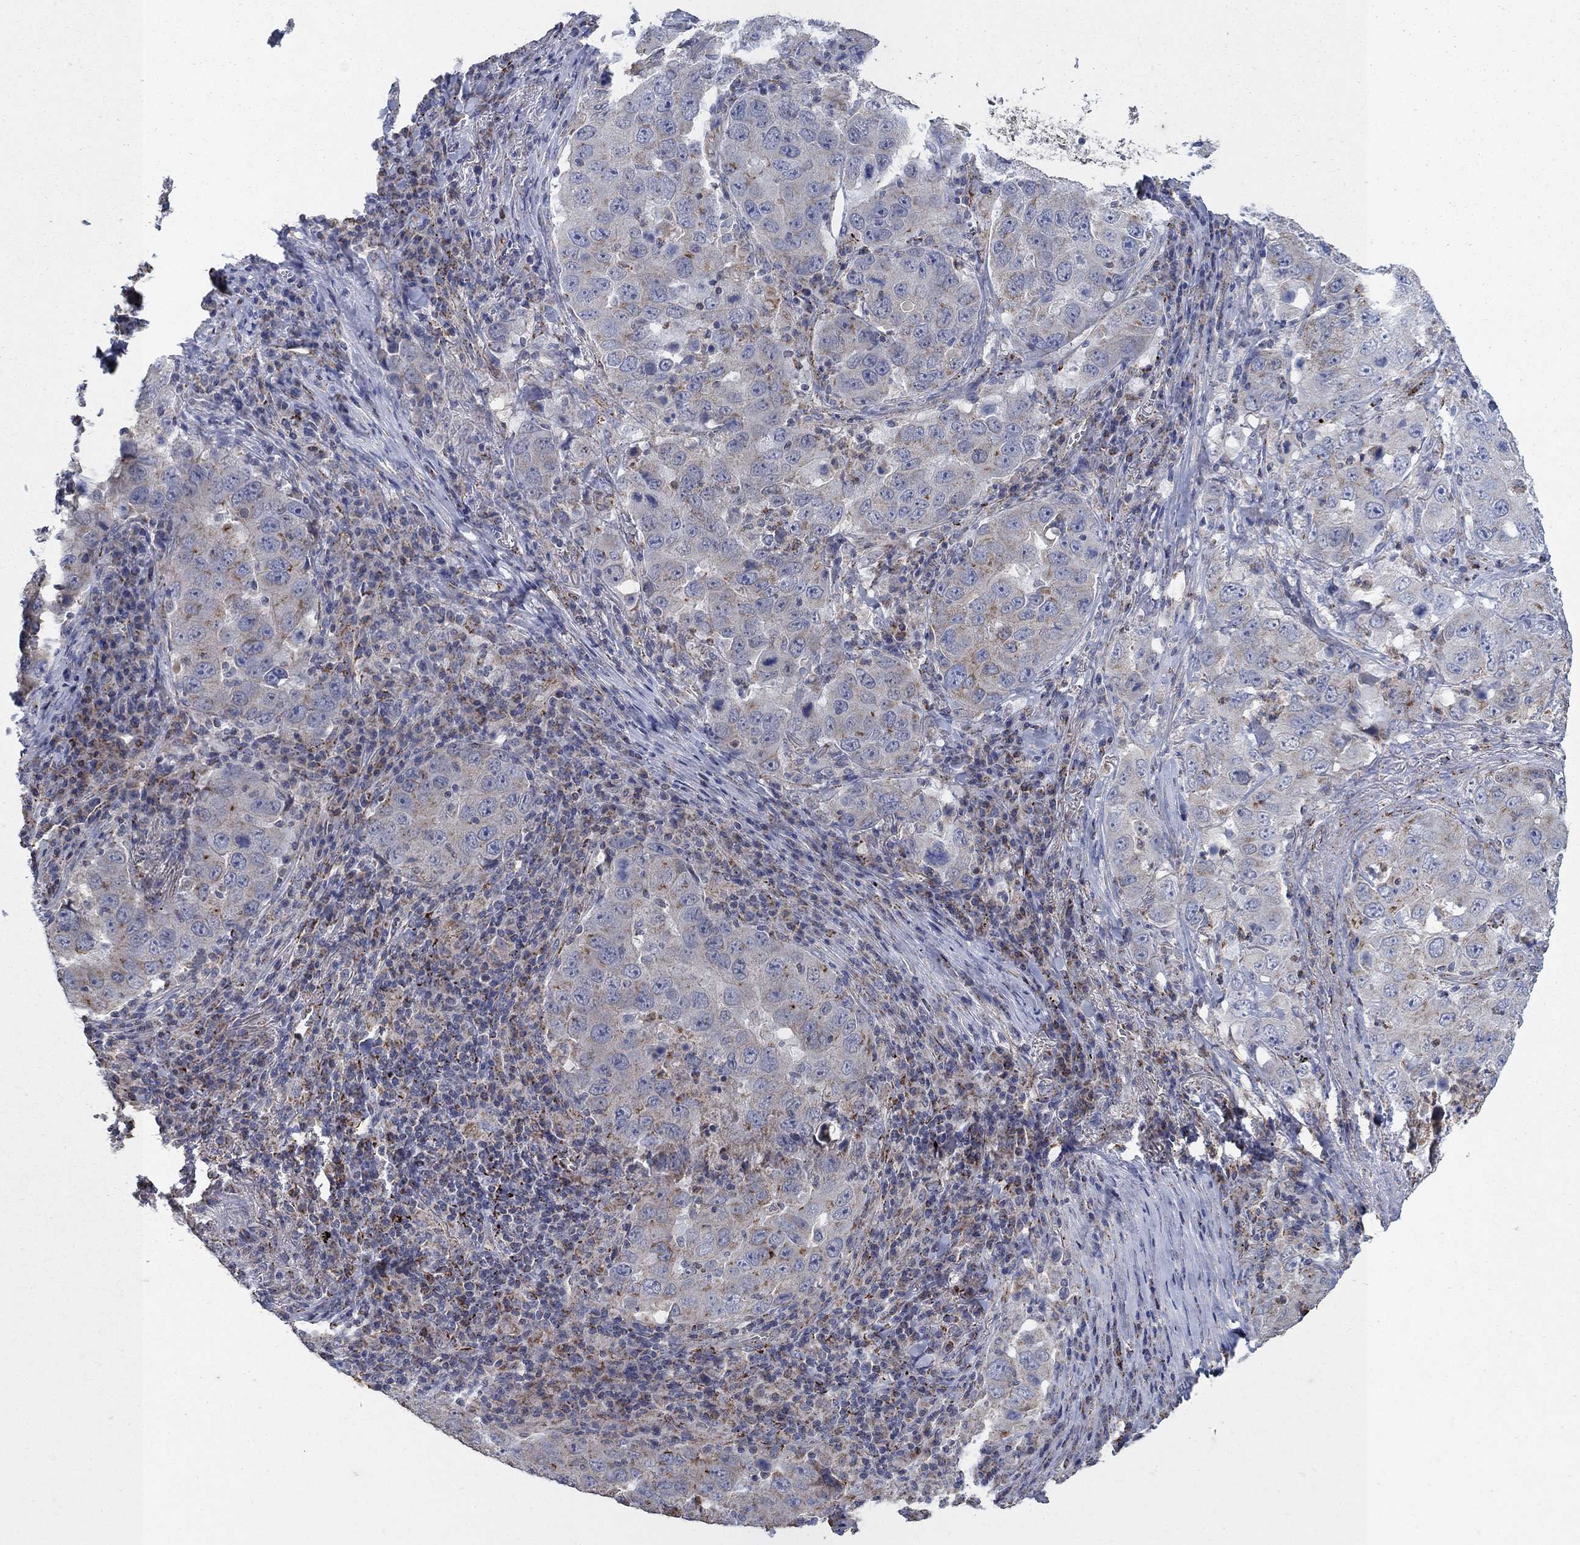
{"staining": {"intensity": "weak", "quantity": "25%-75%", "location": "cytoplasmic/membranous"}, "tissue": "lung cancer", "cell_type": "Tumor cells", "image_type": "cancer", "snomed": [{"axis": "morphology", "description": "Adenocarcinoma, NOS"}, {"axis": "topography", "description": "Lung"}], "caption": "This is a micrograph of immunohistochemistry (IHC) staining of lung cancer (adenocarcinoma), which shows weak expression in the cytoplasmic/membranous of tumor cells.", "gene": "PNPLA2", "patient": {"sex": "male", "age": 73}}